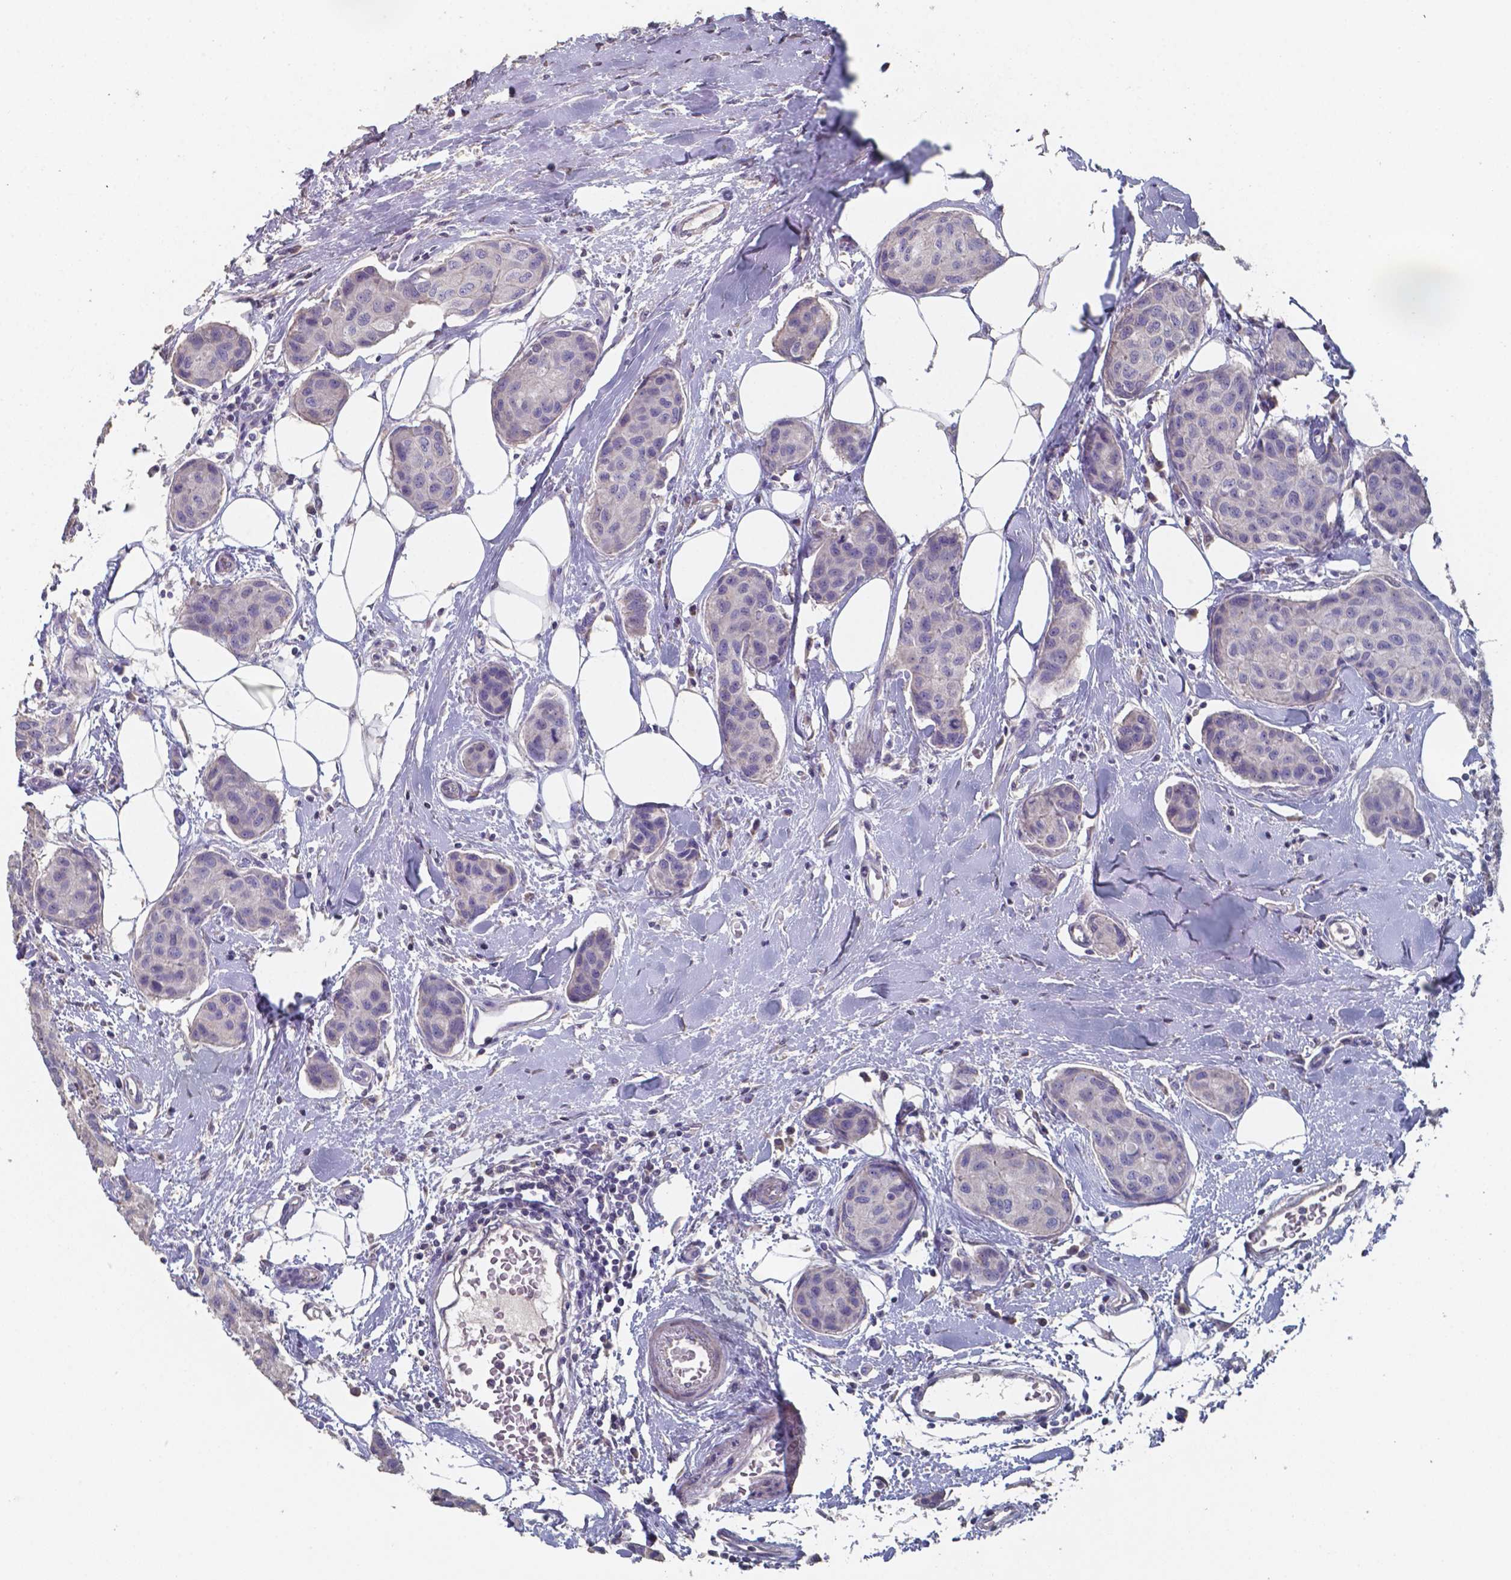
{"staining": {"intensity": "negative", "quantity": "none", "location": "none"}, "tissue": "breast cancer", "cell_type": "Tumor cells", "image_type": "cancer", "snomed": [{"axis": "morphology", "description": "Duct carcinoma"}, {"axis": "topography", "description": "Breast"}], "caption": "High magnification brightfield microscopy of breast cancer (intraductal carcinoma) stained with DAB (brown) and counterstained with hematoxylin (blue): tumor cells show no significant expression.", "gene": "FOXJ1", "patient": {"sex": "female", "age": 80}}